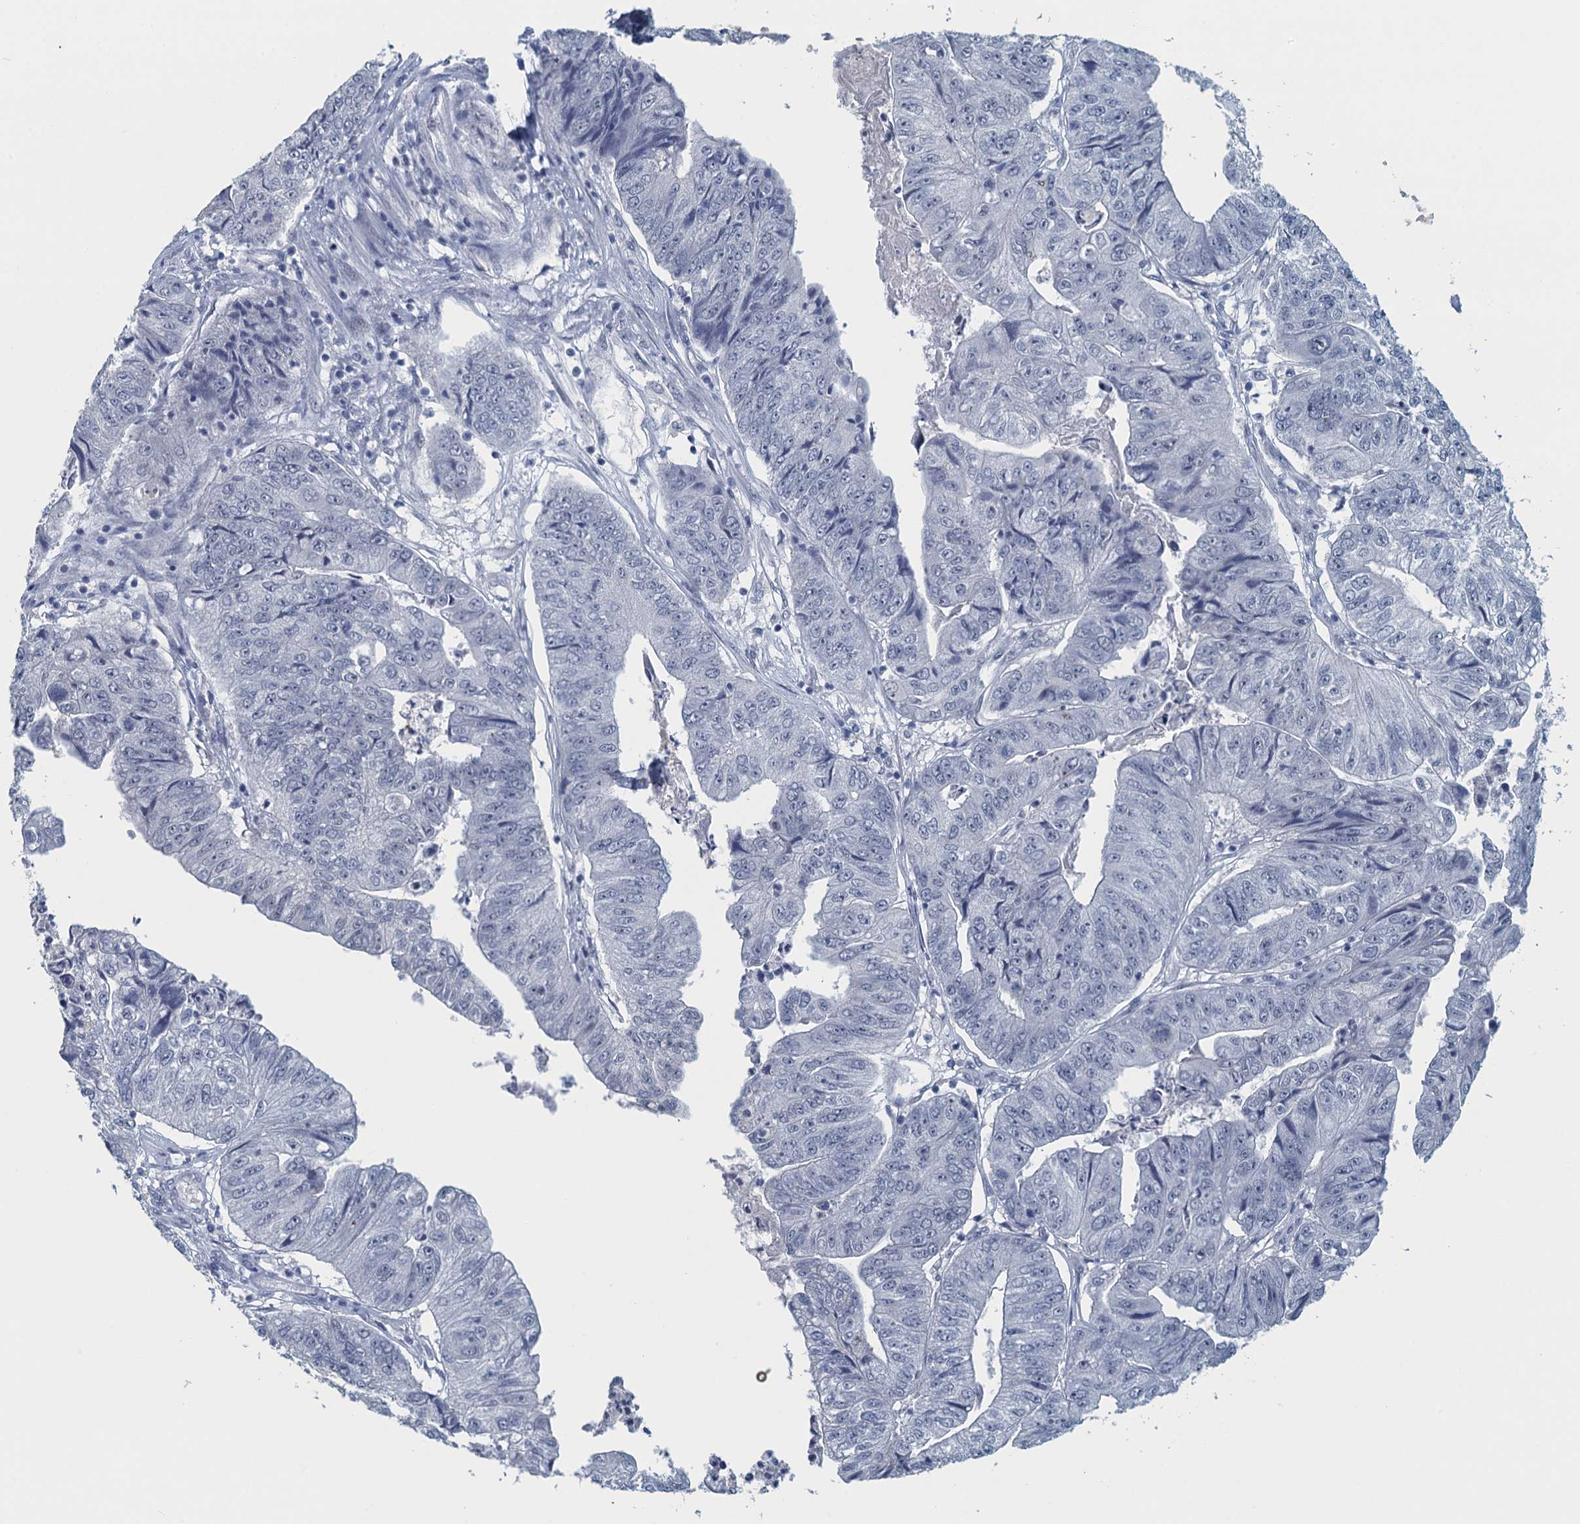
{"staining": {"intensity": "negative", "quantity": "none", "location": "none"}, "tissue": "colorectal cancer", "cell_type": "Tumor cells", "image_type": "cancer", "snomed": [{"axis": "morphology", "description": "Adenocarcinoma, NOS"}, {"axis": "topography", "description": "Colon"}], "caption": "A photomicrograph of adenocarcinoma (colorectal) stained for a protein displays no brown staining in tumor cells.", "gene": "TTLL9", "patient": {"sex": "female", "age": 67}}